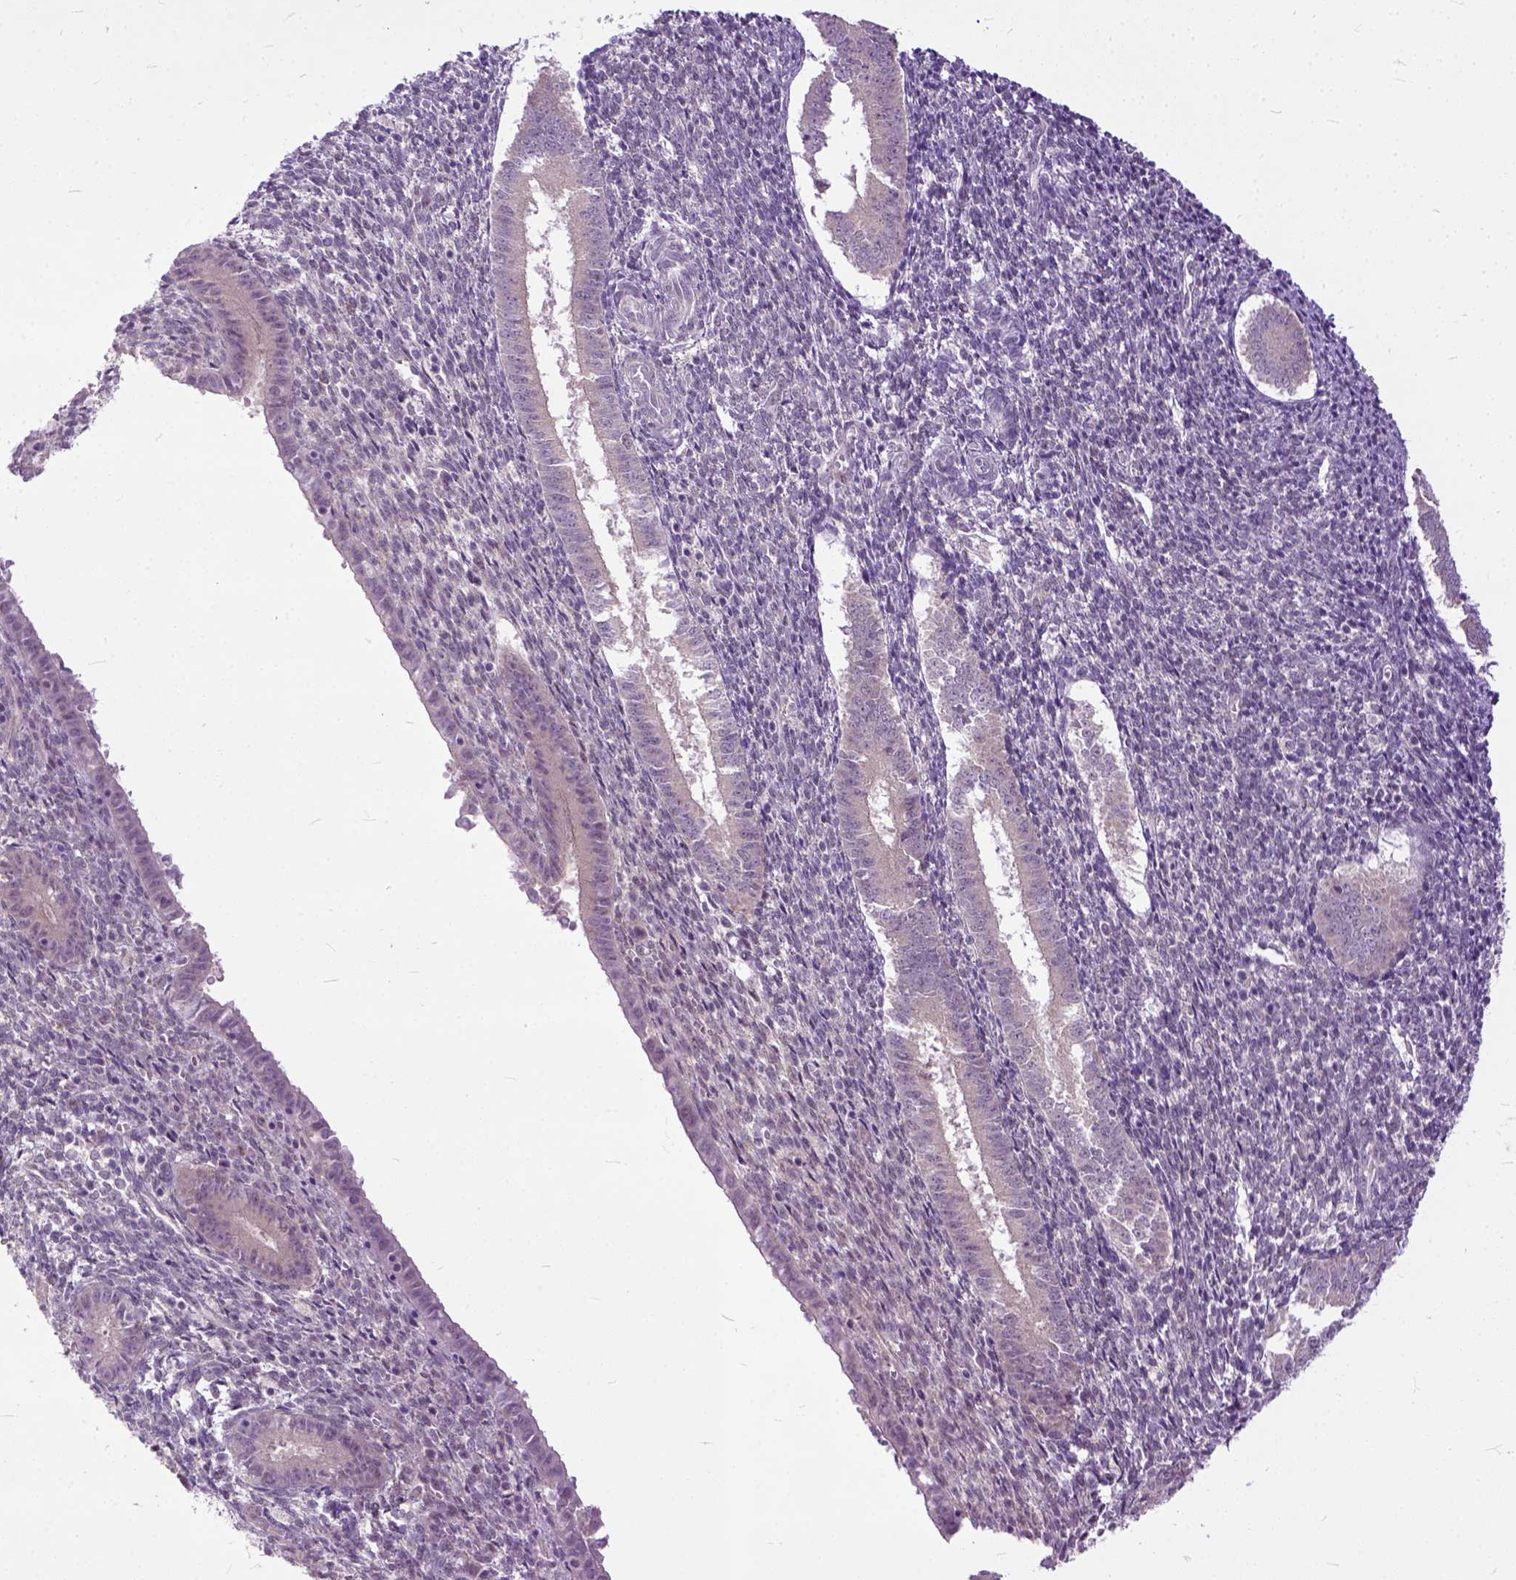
{"staining": {"intensity": "moderate", "quantity": "25%-75%", "location": "nuclear"}, "tissue": "endometrium", "cell_type": "Cells in endometrial stroma", "image_type": "normal", "snomed": [{"axis": "morphology", "description": "Normal tissue, NOS"}, {"axis": "topography", "description": "Endometrium"}], "caption": "Brown immunohistochemical staining in normal endometrium exhibits moderate nuclear expression in approximately 25%-75% of cells in endometrial stroma. (Stains: DAB (3,3'-diaminobenzidine) in brown, nuclei in blue, Microscopy: brightfield microscopy at high magnification).", "gene": "TCEAL7", "patient": {"sex": "female", "age": 25}}